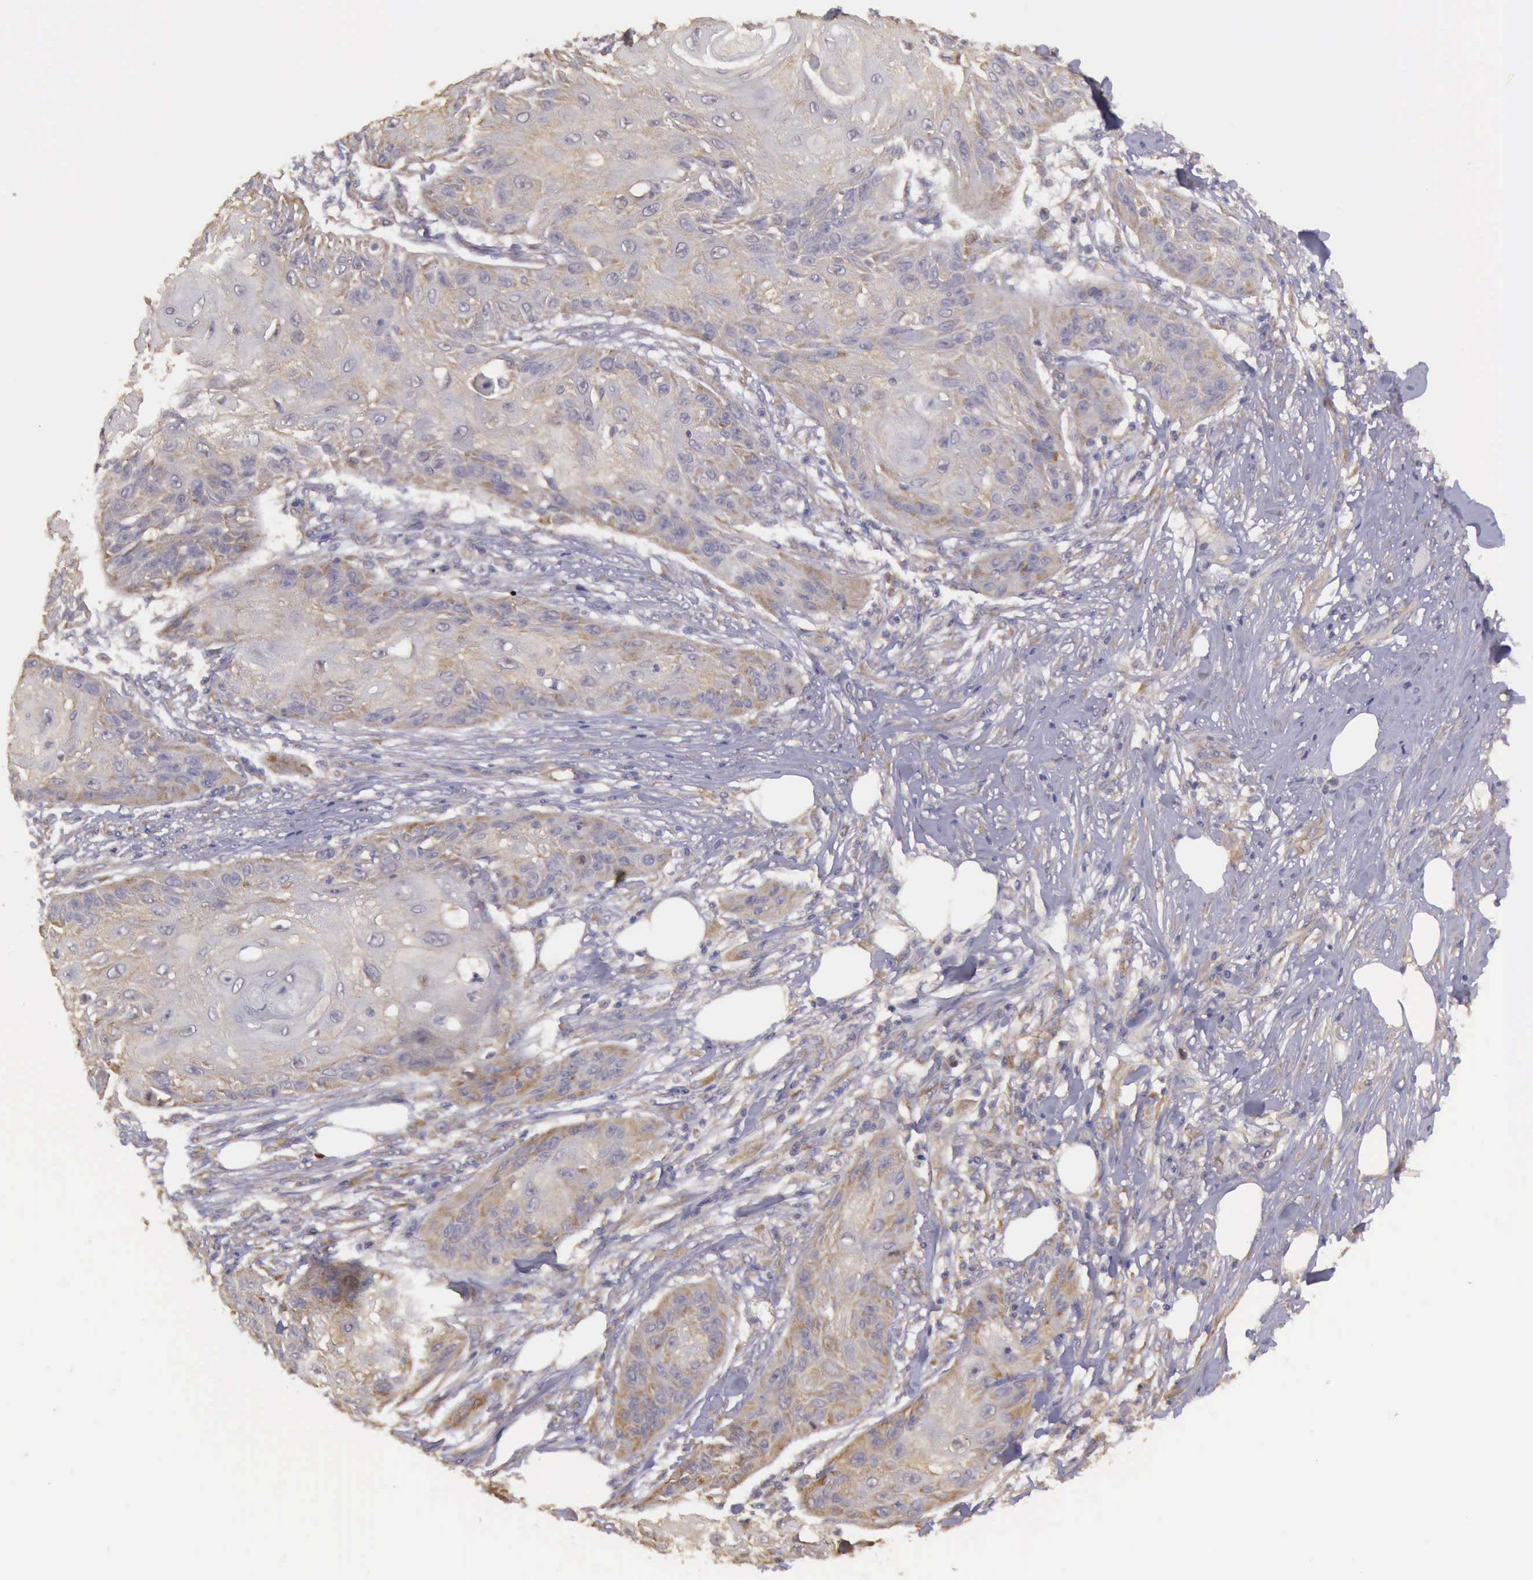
{"staining": {"intensity": "weak", "quantity": ">75%", "location": "cytoplasmic/membranous"}, "tissue": "skin cancer", "cell_type": "Tumor cells", "image_type": "cancer", "snomed": [{"axis": "morphology", "description": "Squamous cell carcinoma, NOS"}, {"axis": "topography", "description": "Skin"}], "caption": "IHC (DAB) staining of skin squamous cell carcinoma shows weak cytoplasmic/membranous protein staining in approximately >75% of tumor cells.", "gene": "EIF5", "patient": {"sex": "female", "age": 88}}